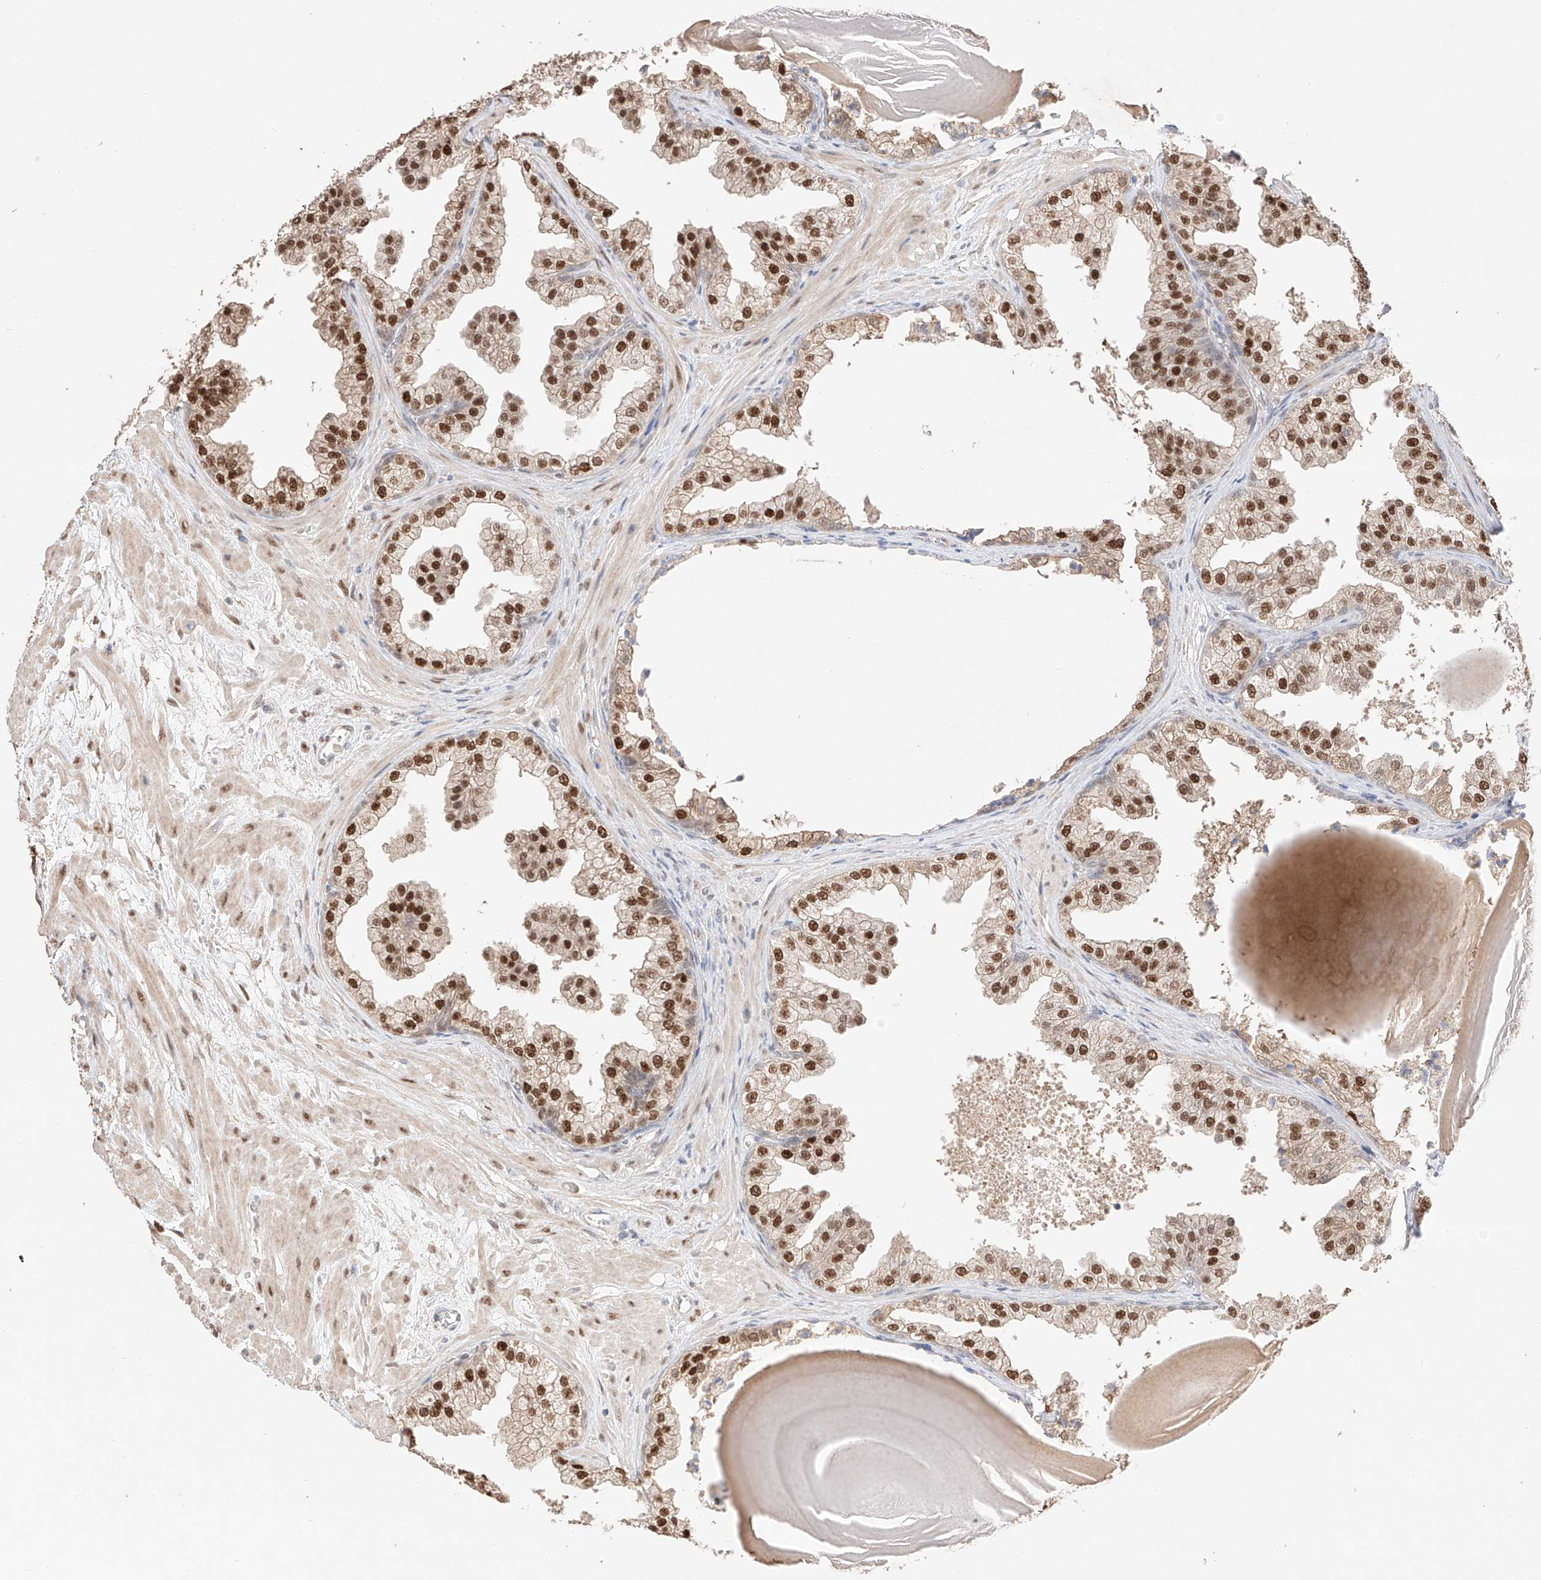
{"staining": {"intensity": "strong", "quantity": "25%-75%", "location": "nuclear"}, "tissue": "prostate", "cell_type": "Glandular cells", "image_type": "normal", "snomed": [{"axis": "morphology", "description": "Normal tissue, NOS"}, {"axis": "topography", "description": "Prostate"}], "caption": "A histopathology image showing strong nuclear positivity in about 25%-75% of glandular cells in benign prostate, as visualized by brown immunohistochemical staining.", "gene": "APIP", "patient": {"sex": "male", "age": 48}}